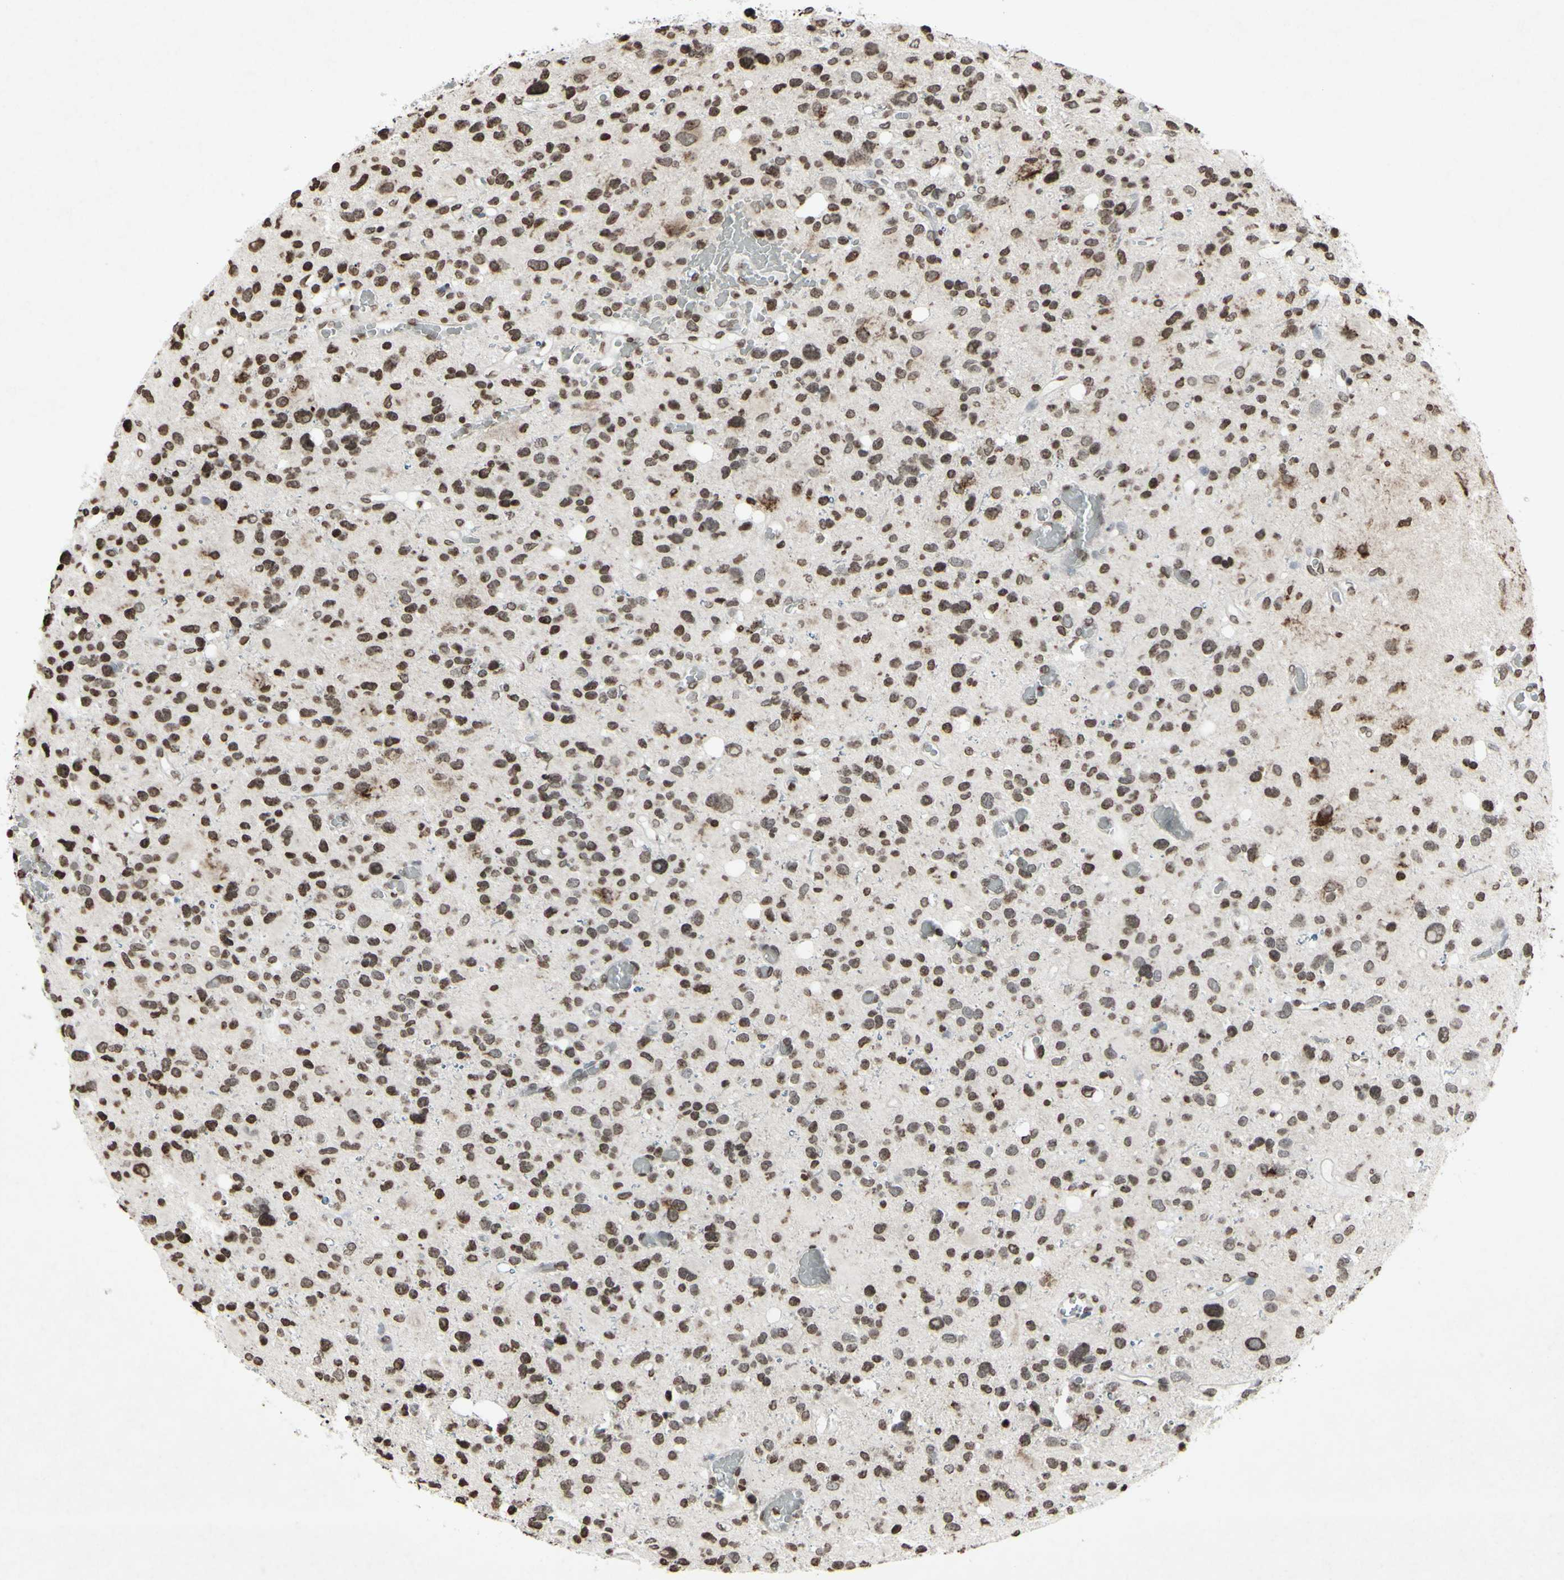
{"staining": {"intensity": "weak", "quantity": "25%-75%", "location": "nuclear"}, "tissue": "glioma", "cell_type": "Tumor cells", "image_type": "cancer", "snomed": [{"axis": "morphology", "description": "Glioma, malignant, High grade"}, {"axis": "topography", "description": "Brain"}], "caption": "This is an image of immunohistochemistry staining of glioma, which shows weak staining in the nuclear of tumor cells.", "gene": "CD79B", "patient": {"sex": "male", "age": 48}}